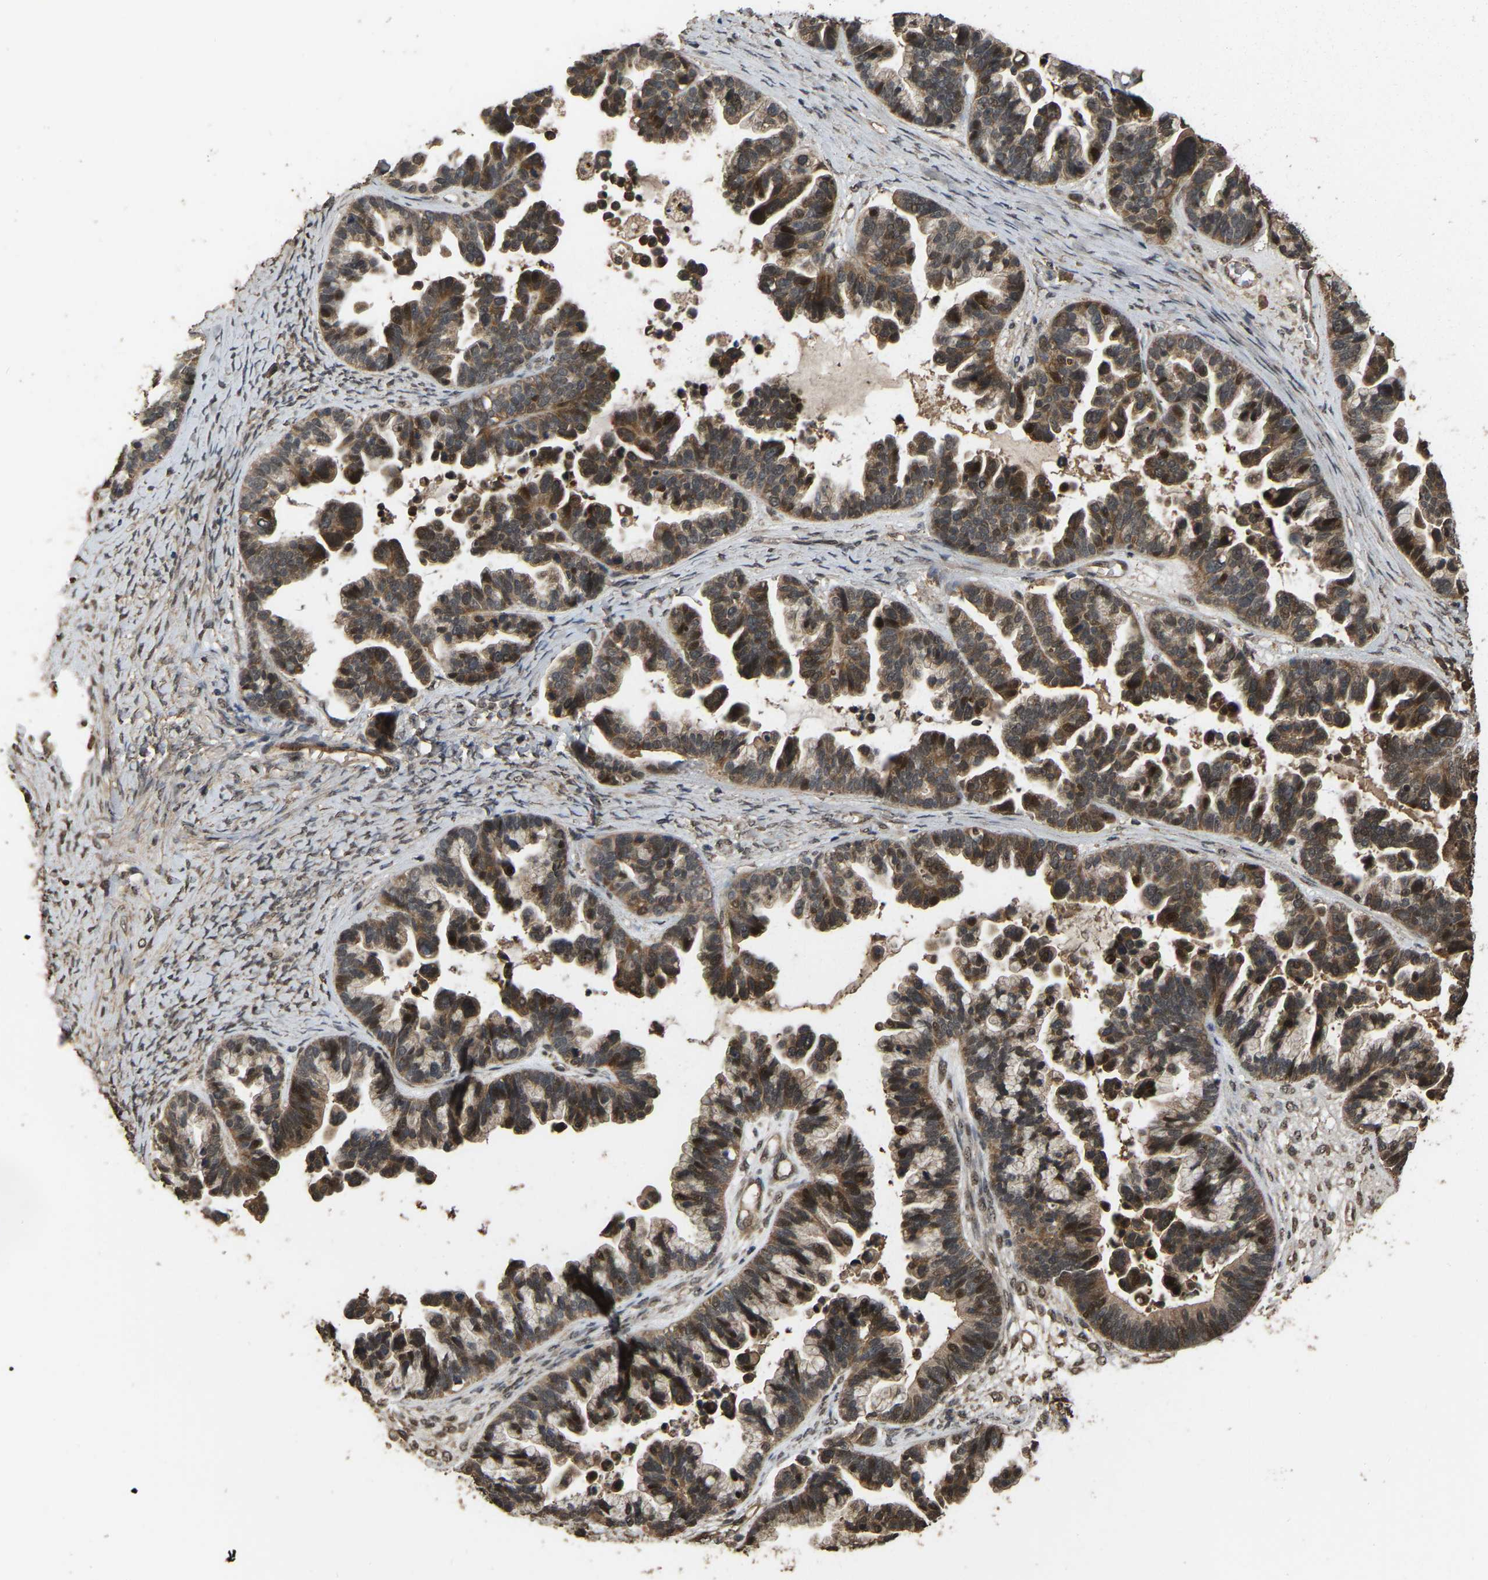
{"staining": {"intensity": "moderate", "quantity": ">75%", "location": "cytoplasmic/membranous"}, "tissue": "ovarian cancer", "cell_type": "Tumor cells", "image_type": "cancer", "snomed": [{"axis": "morphology", "description": "Cystadenocarcinoma, serous, NOS"}, {"axis": "topography", "description": "Ovary"}], "caption": "The photomicrograph demonstrates staining of ovarian serous cystadenocarcinoma, revealing moderate cytoplasmic/membranous protein positivity (brown color) within tumor cells.", "gene": "ARHGAP23", "patient": {"sex": "female", "age": 56}}